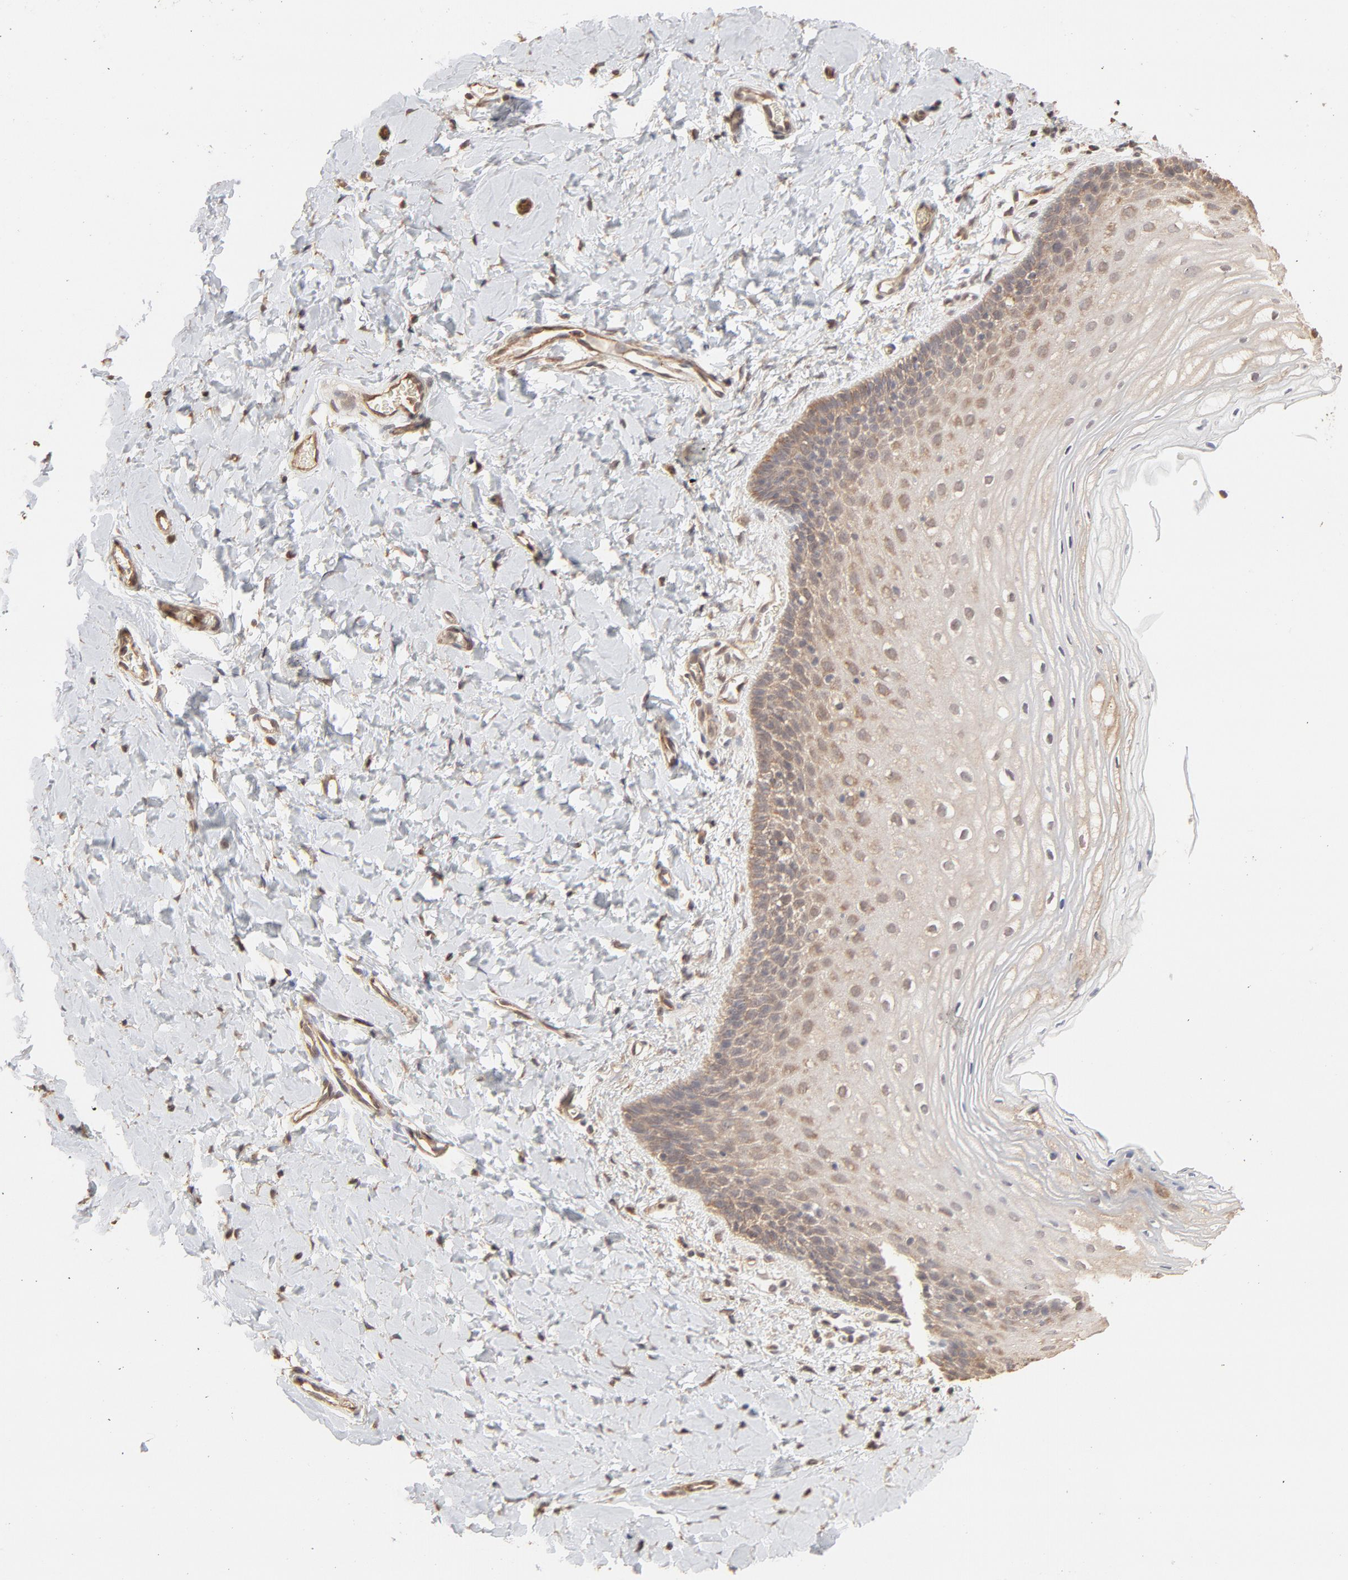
{"staining": {"intensity": "weak", "quantity": ">75%", "location": "cytoplasmic/membranous"}, "tissue": "vagina", "cell_type": "Squamous epithelial cells", "image_type": "normal", "snomed": [{"axis": "morphology", "description": "Normal tissue, NOS"}, {"axis": "topography", "description": "Vagina"}], "caption": "Human vagina stained for a protein (brown) demonstrates weak cytoplasmic/membranous positive expression in approximately >75% of squamous epithelial cells.", "gene": "PPP2CA", "patient": {"sex": "female", "age": 55}}